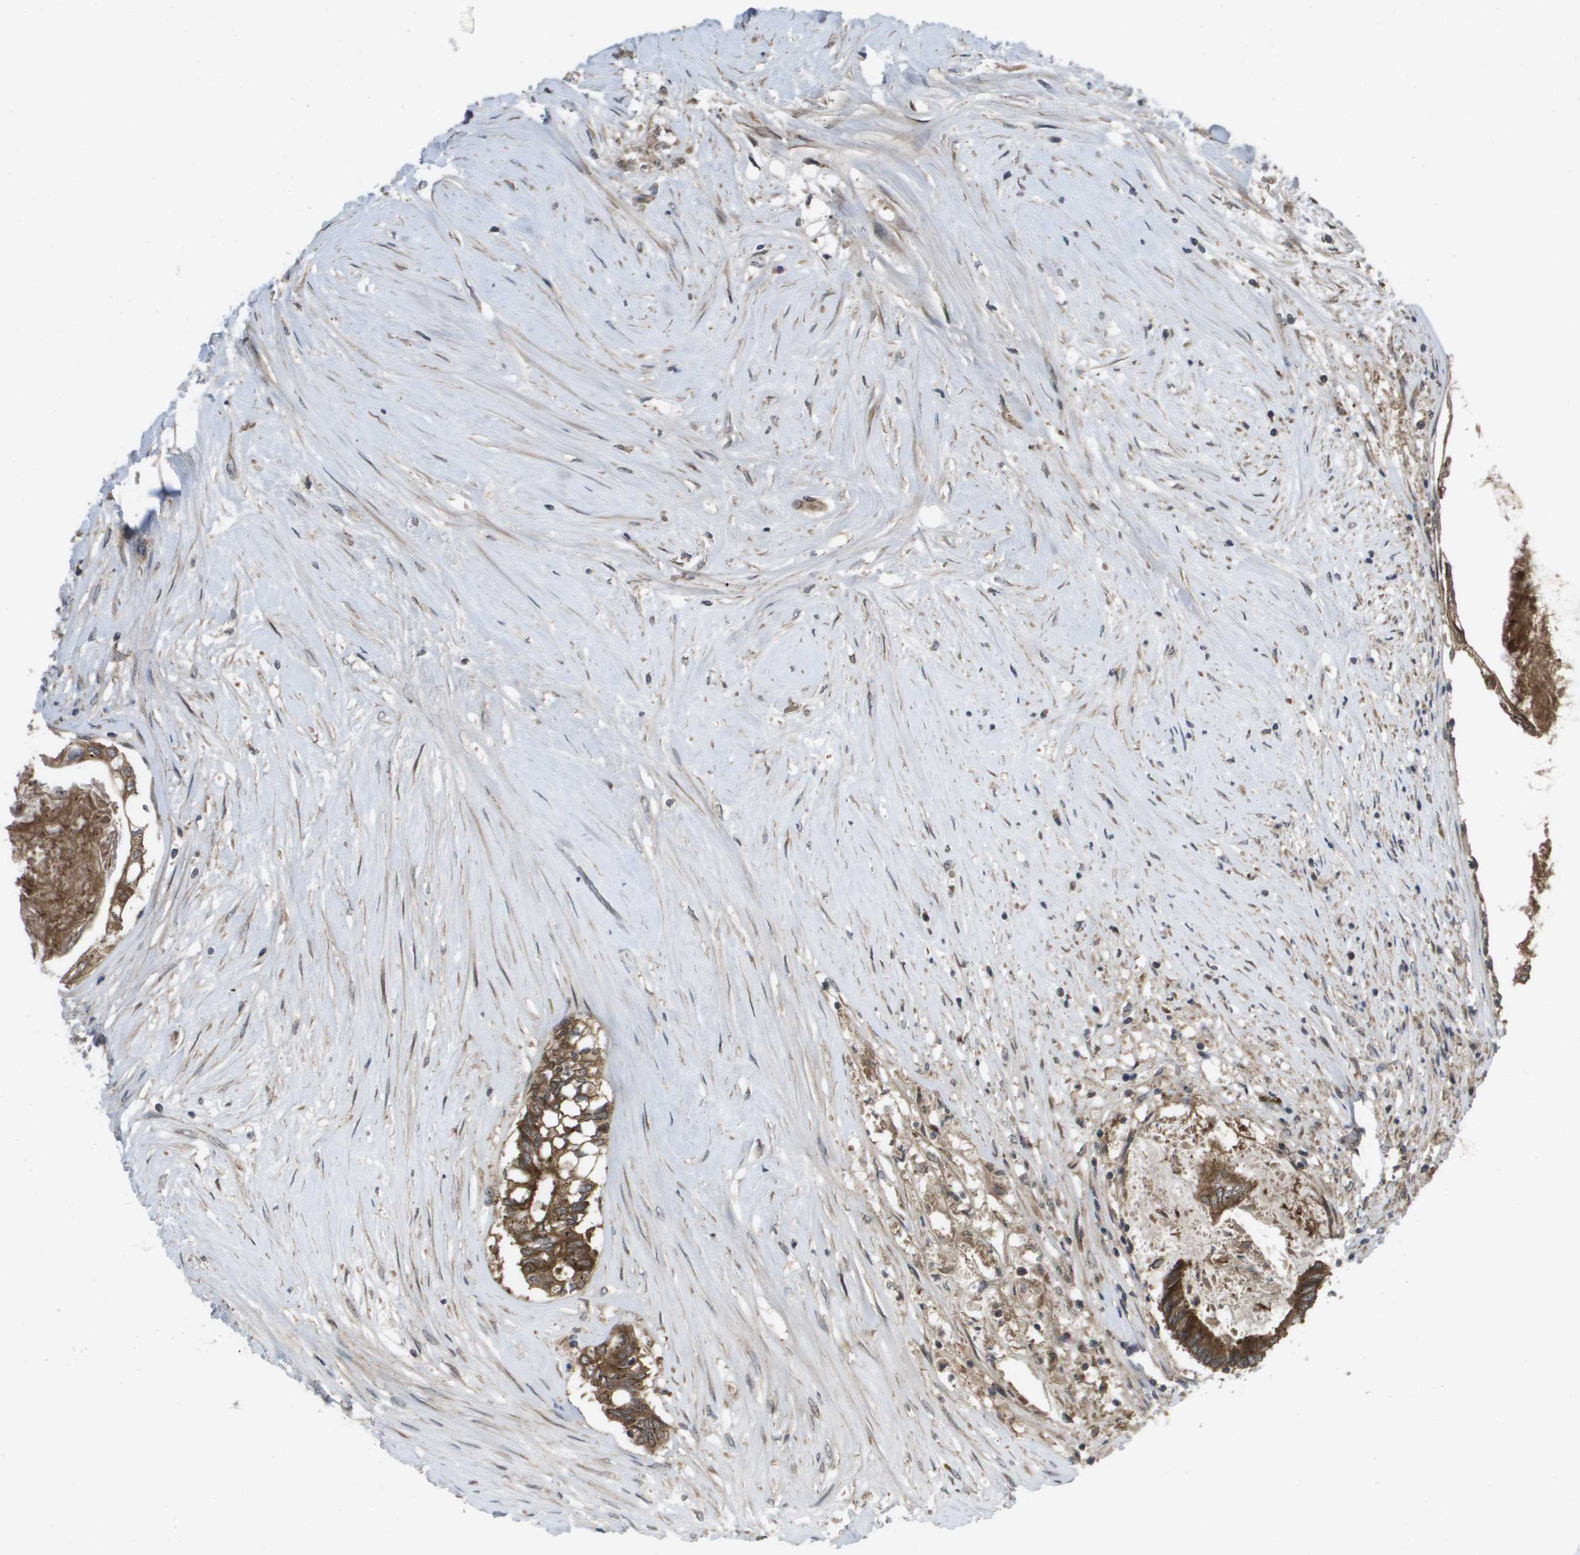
{"staining": {"intensity": "moderate", "quantity": ">75%", "location": "cytoplasmic/membranous"}, "tissue": "colorectal cancer", "cell_type": "Tumor cells", "image_type": "cancer", "snomed": [{"axis": "morphology", "description": "Adenocarcinoma, NOS"}, {"axis": "topography", "description": "Rectum"}], "caption": "Immunohistochemical staining of adenocarcinoma (colorectal) displays moderate cytoplasmic/membranous protein staining in approximately >75% of tumor cells.", "gene": "CTPS2", "patient": {"sex": "male", "age": 63}}